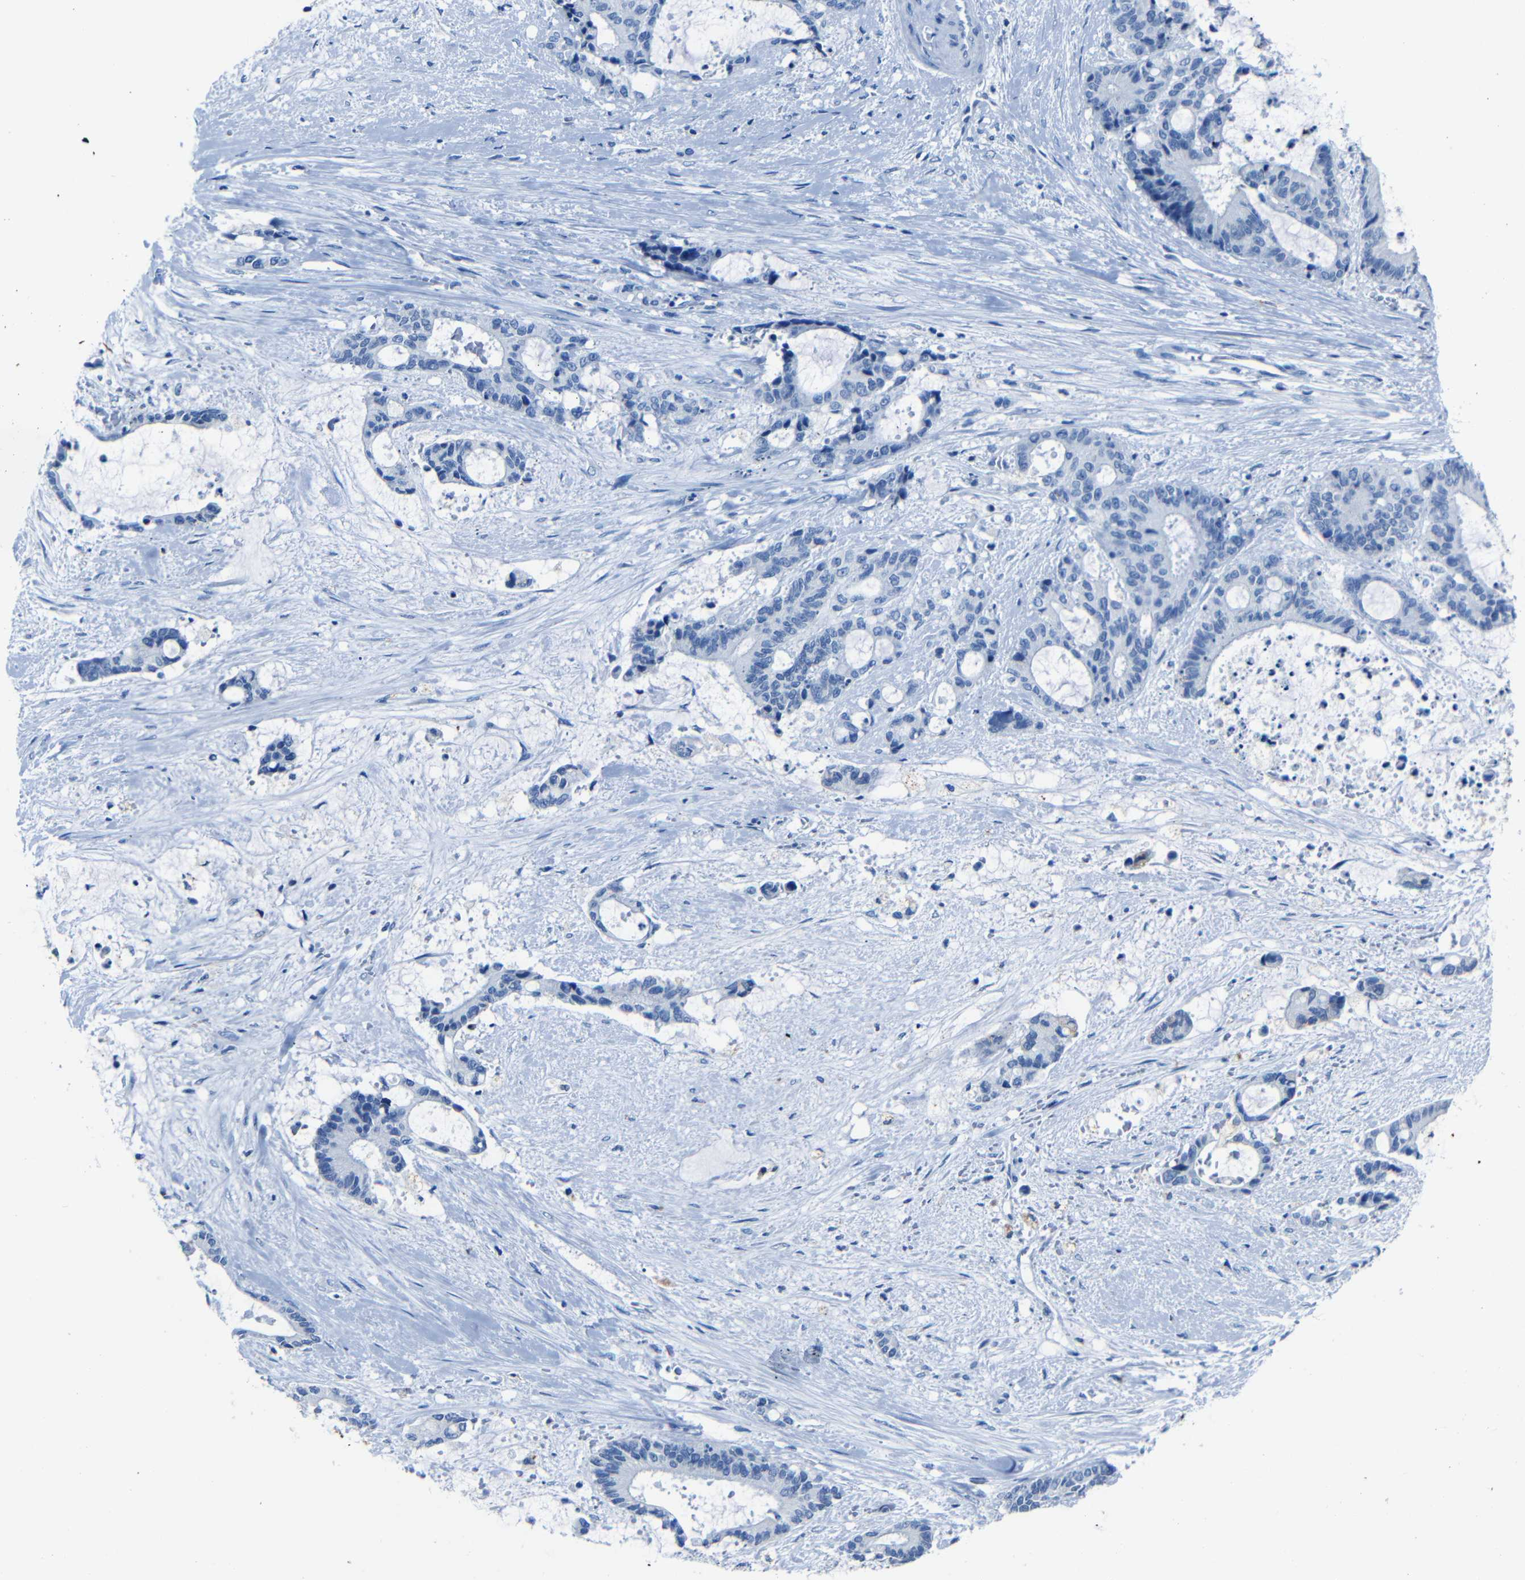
{"staining": {"intensity": "negative", "quantity": "none", "location": "none"}, "tissue": "liver cancer", "cell_type": "Tumor cells", "image_type": "cancer", "snomed": [{"axis": "morphology", "description": "Normal tissue, NOS"}, {"axis": "morphology", "description": "Cholangiocarcinoma"}, {"axis": "topography", "description": "Liver"}, {"axis": "topography", "description": "Peripheral nerve tissue"}], "caption": "Immunohistochemistry (IHC) of human liver cholangiocarcinoma reveals no expression in tumor cells. (Stains: DAB (3,3'-diaminobenzidine) immunohistochemistry with hematoxylin counter stain, Microscopy: brightfield microscopy at high magnification).", "gene": "CLDN11", "patient": {"sex": "female", "age": 73}}